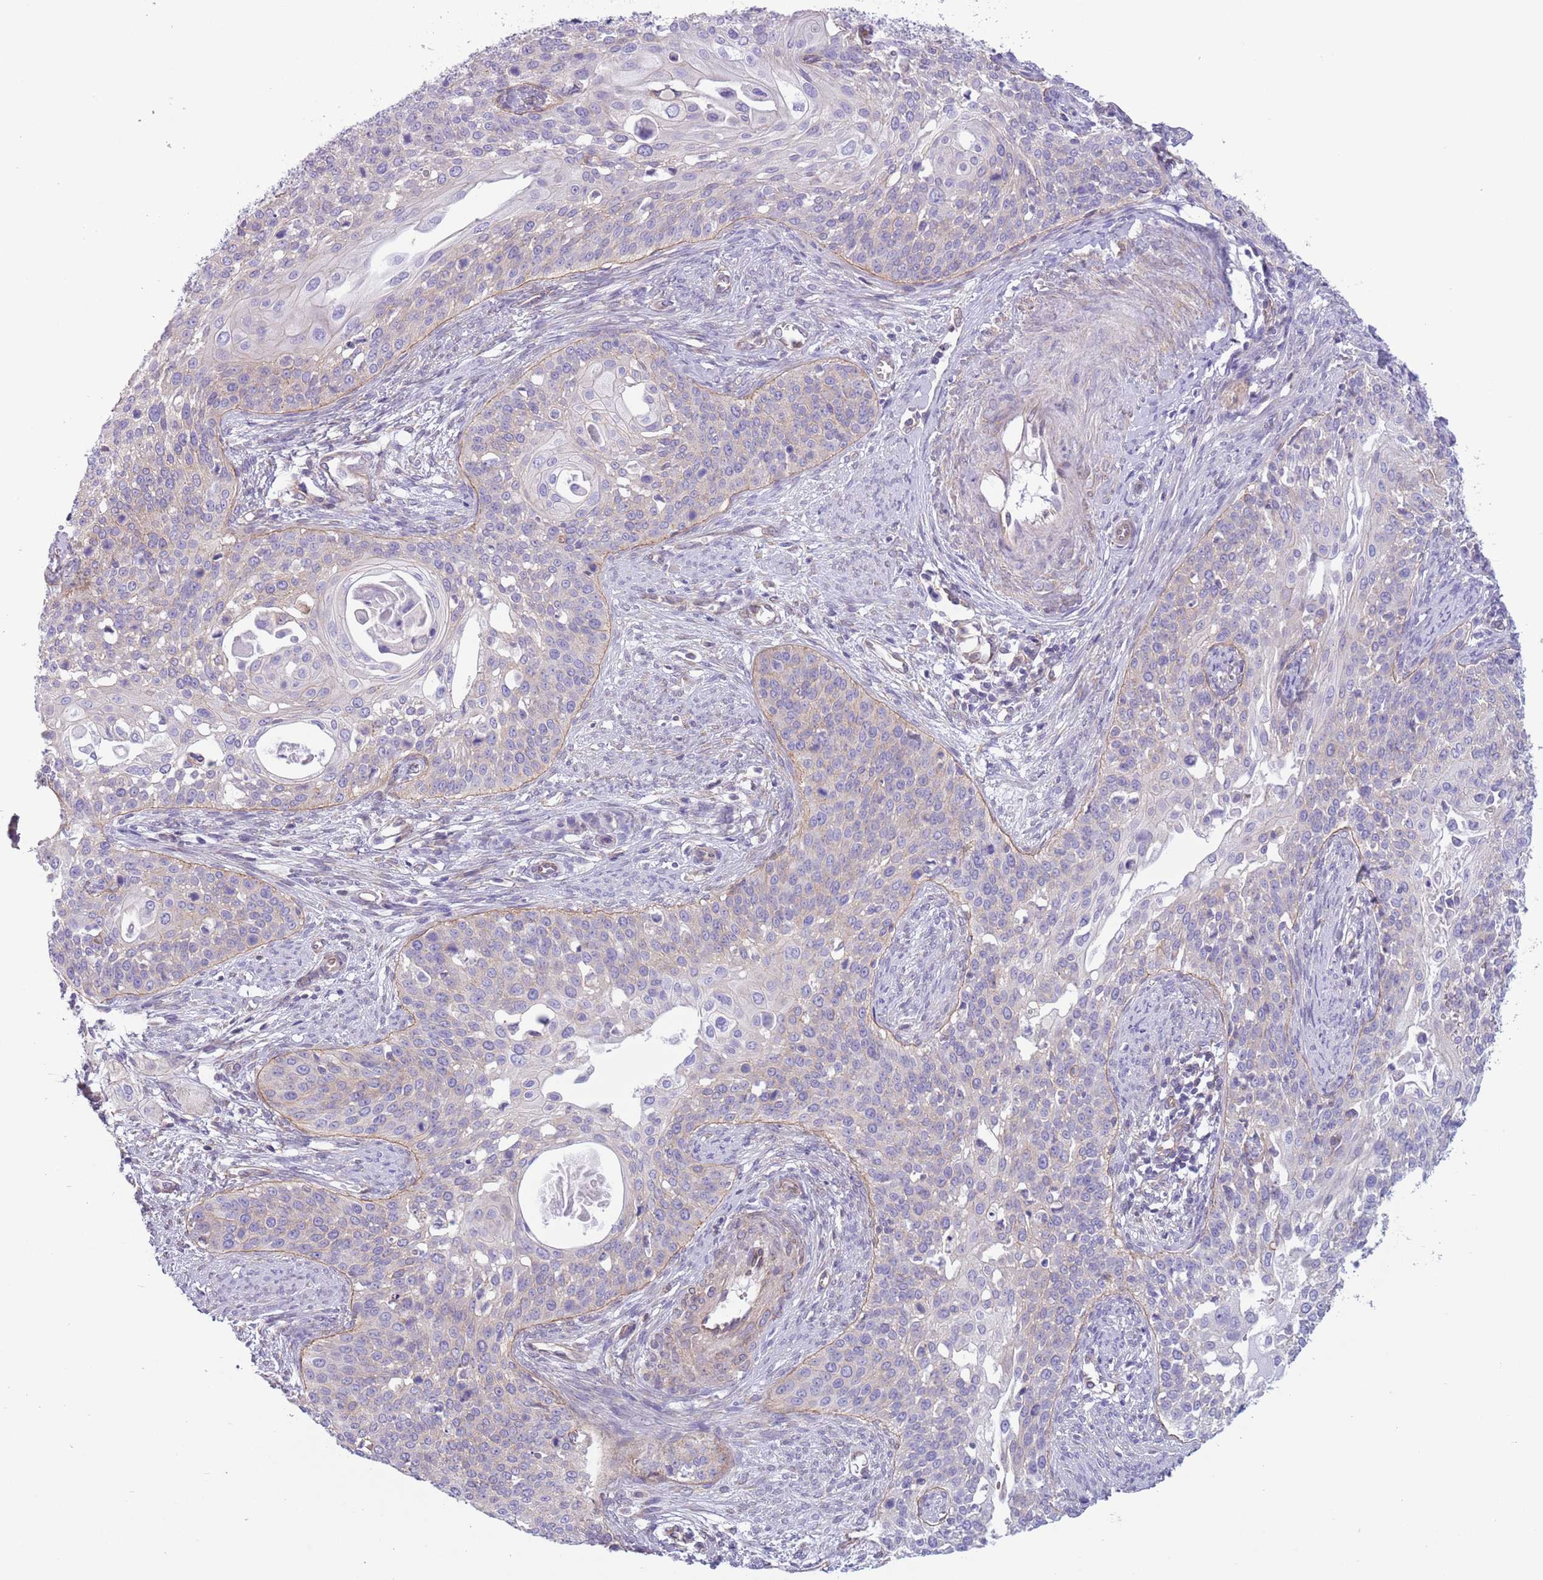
{"staining": {"intensity": "weak", "quantity": "<25%", "location": "cytoplasmic/membranous"}, "tissue": "cervical cancer", "cell_type": "Tumor cells", "image_type": "cancer", "snomed": [{"axis": "morphology", "description": "Squamous cell carcinoma, NOS"}, {"axis": "topography", "description": "Cervix"}], "caption": "Immunohistochemical staining of human cervical cancer demonstrates no significant staining in tumor cells.", "gene": "RBP3", "patient": {"sex": "female", "age": 44}}